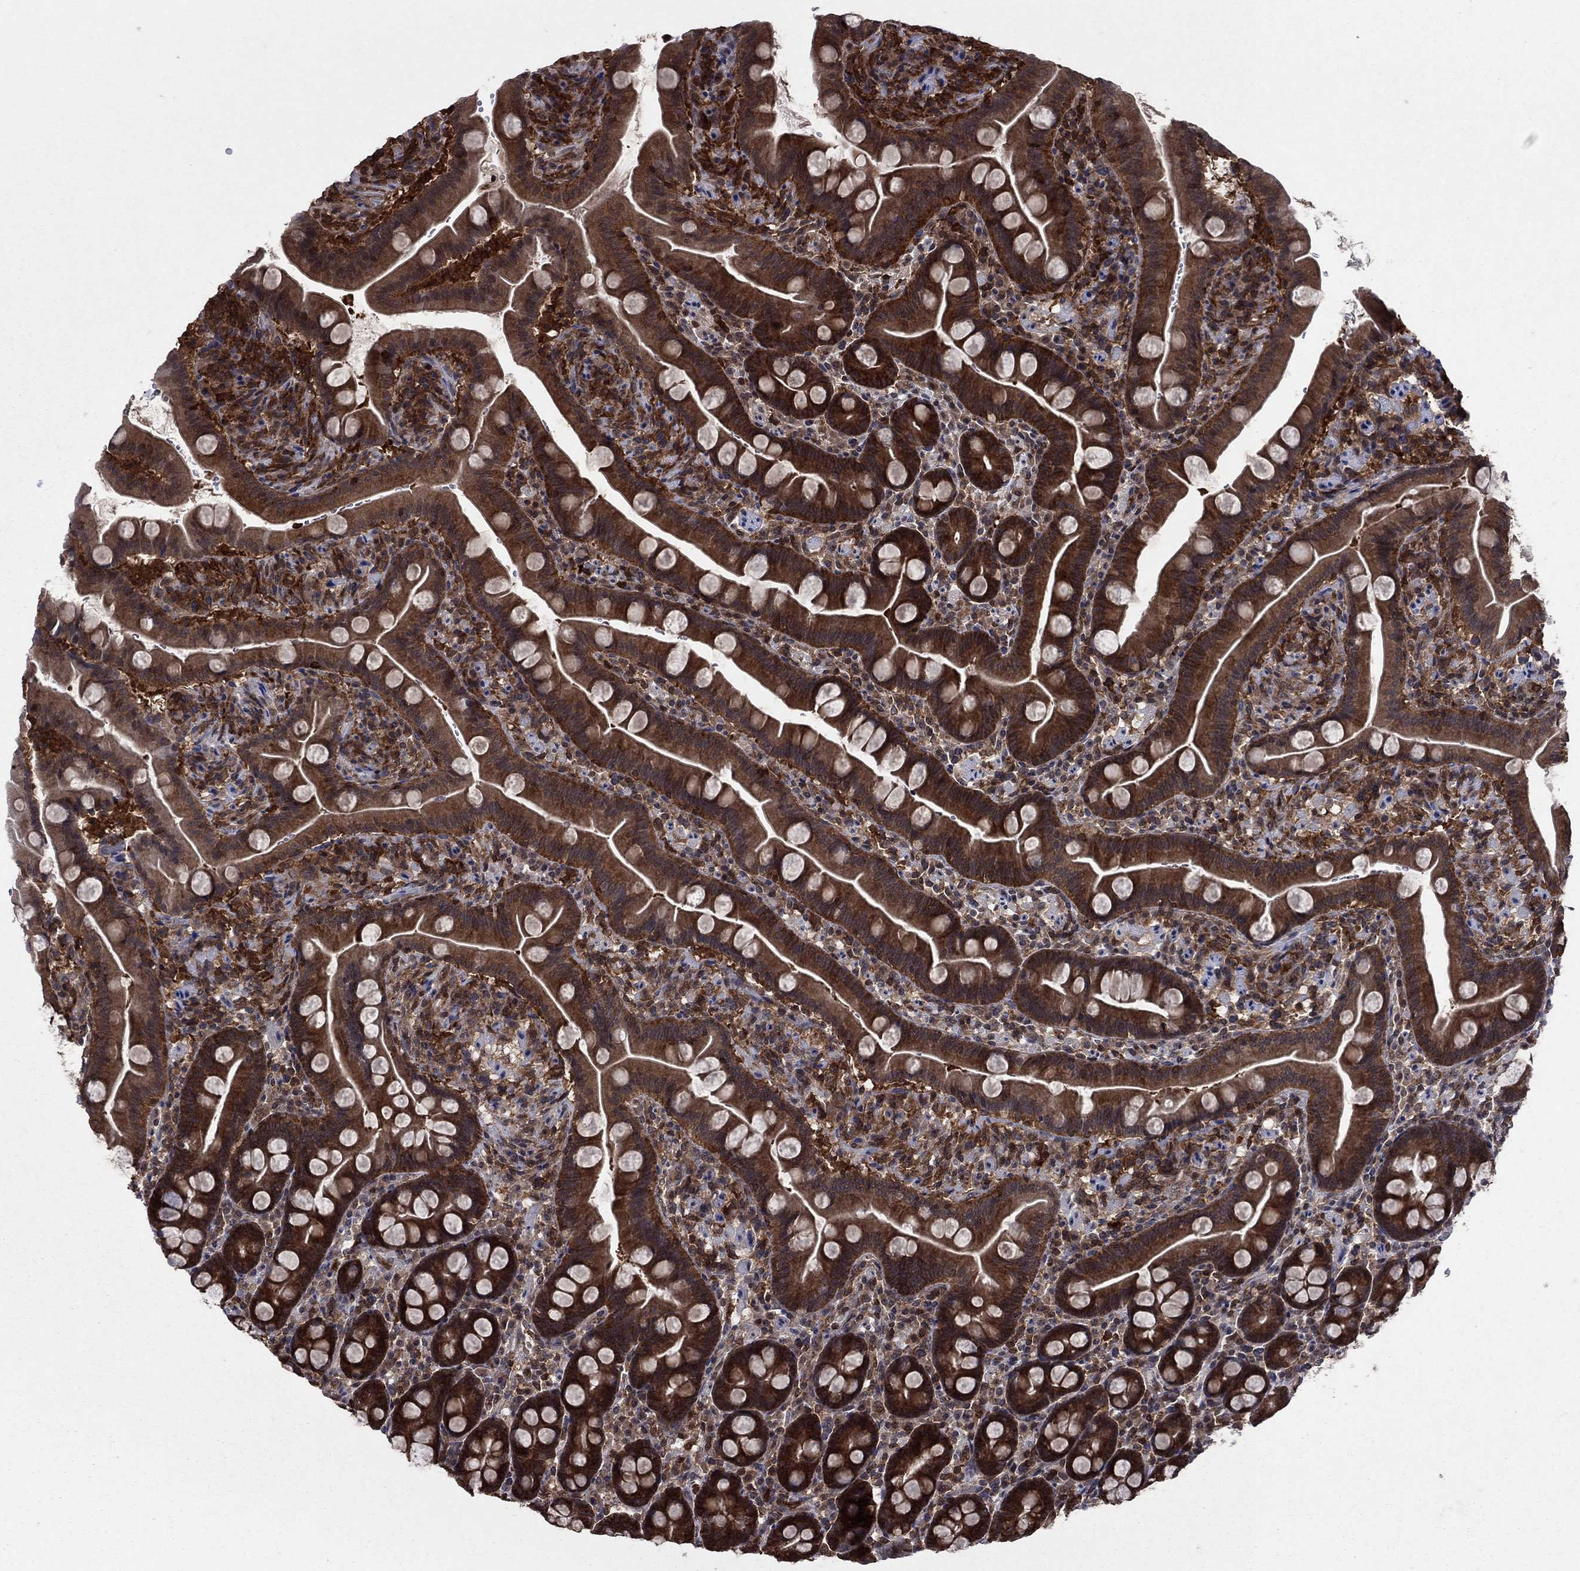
{"staining": {"intensity": "strong", "quantity": ">75%", "location": "cytoplasmic/membranous"}, "tissue": "small intestine", "cell_type": "Glandular cells", "image_type": "normal", "snomed": [{"axis": "morphology", "description": "Normal tissue, NOS"}, {"axis": "topography", "description": "Small intestine"}], "caption": "Strong cytoplasmic/membranous expression for a protein is identified in about >75% of glandular cells of unremarkable small intestine using IHC.", "gene": "CACYBP", "patient": {"sex": "female", "age": 44}}